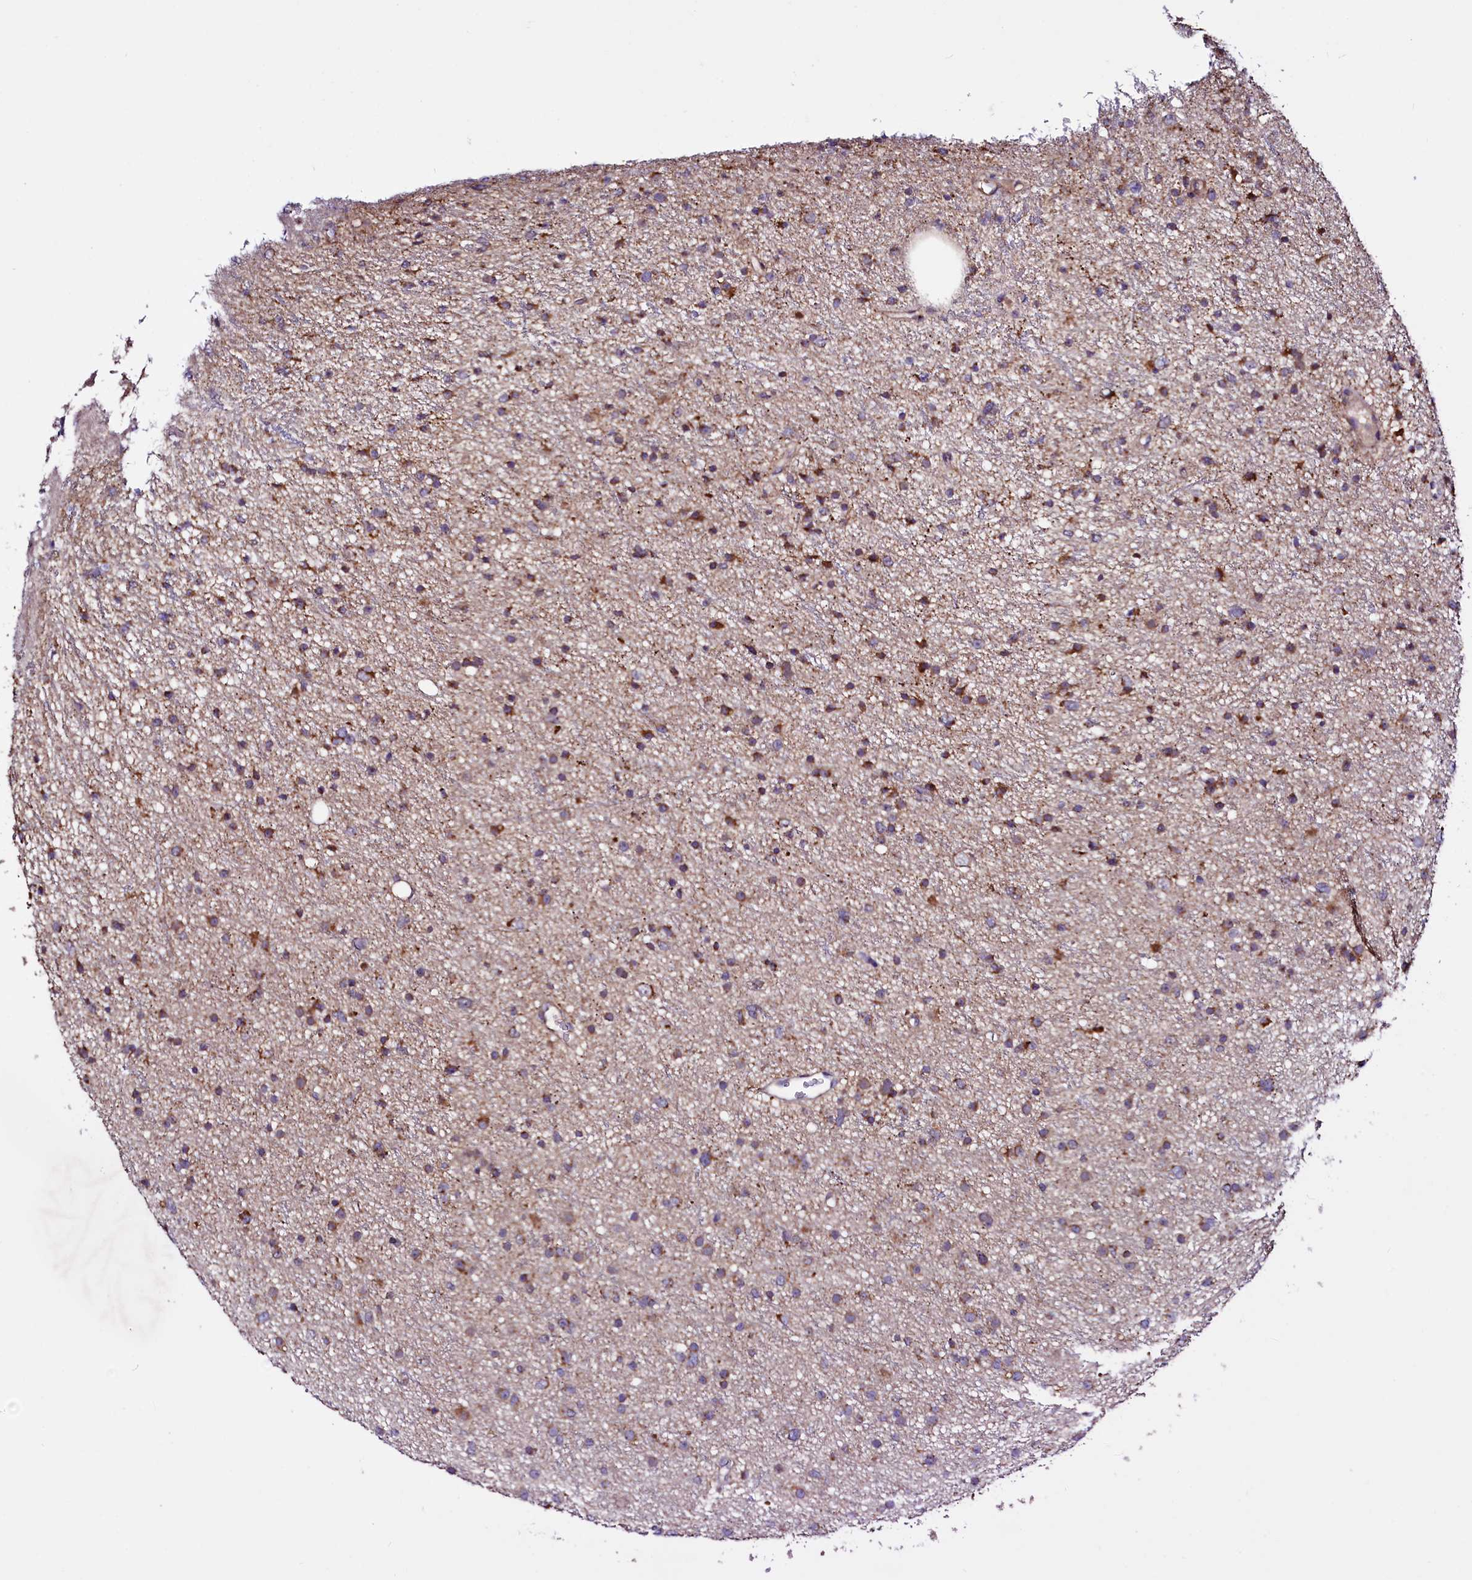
{"staining": {"intensity": "moderate", "quantity": ">75%", "location": "cytoplasmic/membranous"}, "tissue": "glioma", "cell_type": "Tumor cells", "image_type": "cancer", "snomed": [{"axis": "morphology", "description": "Glioma, malignant, Low grade"}, {"axis": "topography", "description": "Cerebral cortex"}], "caption": "Human glioma stained with a protein marker exhibits moderate staining in tumor cells.", "gene": "STARD5", "patient": {"sex": "female", "age": 39}}